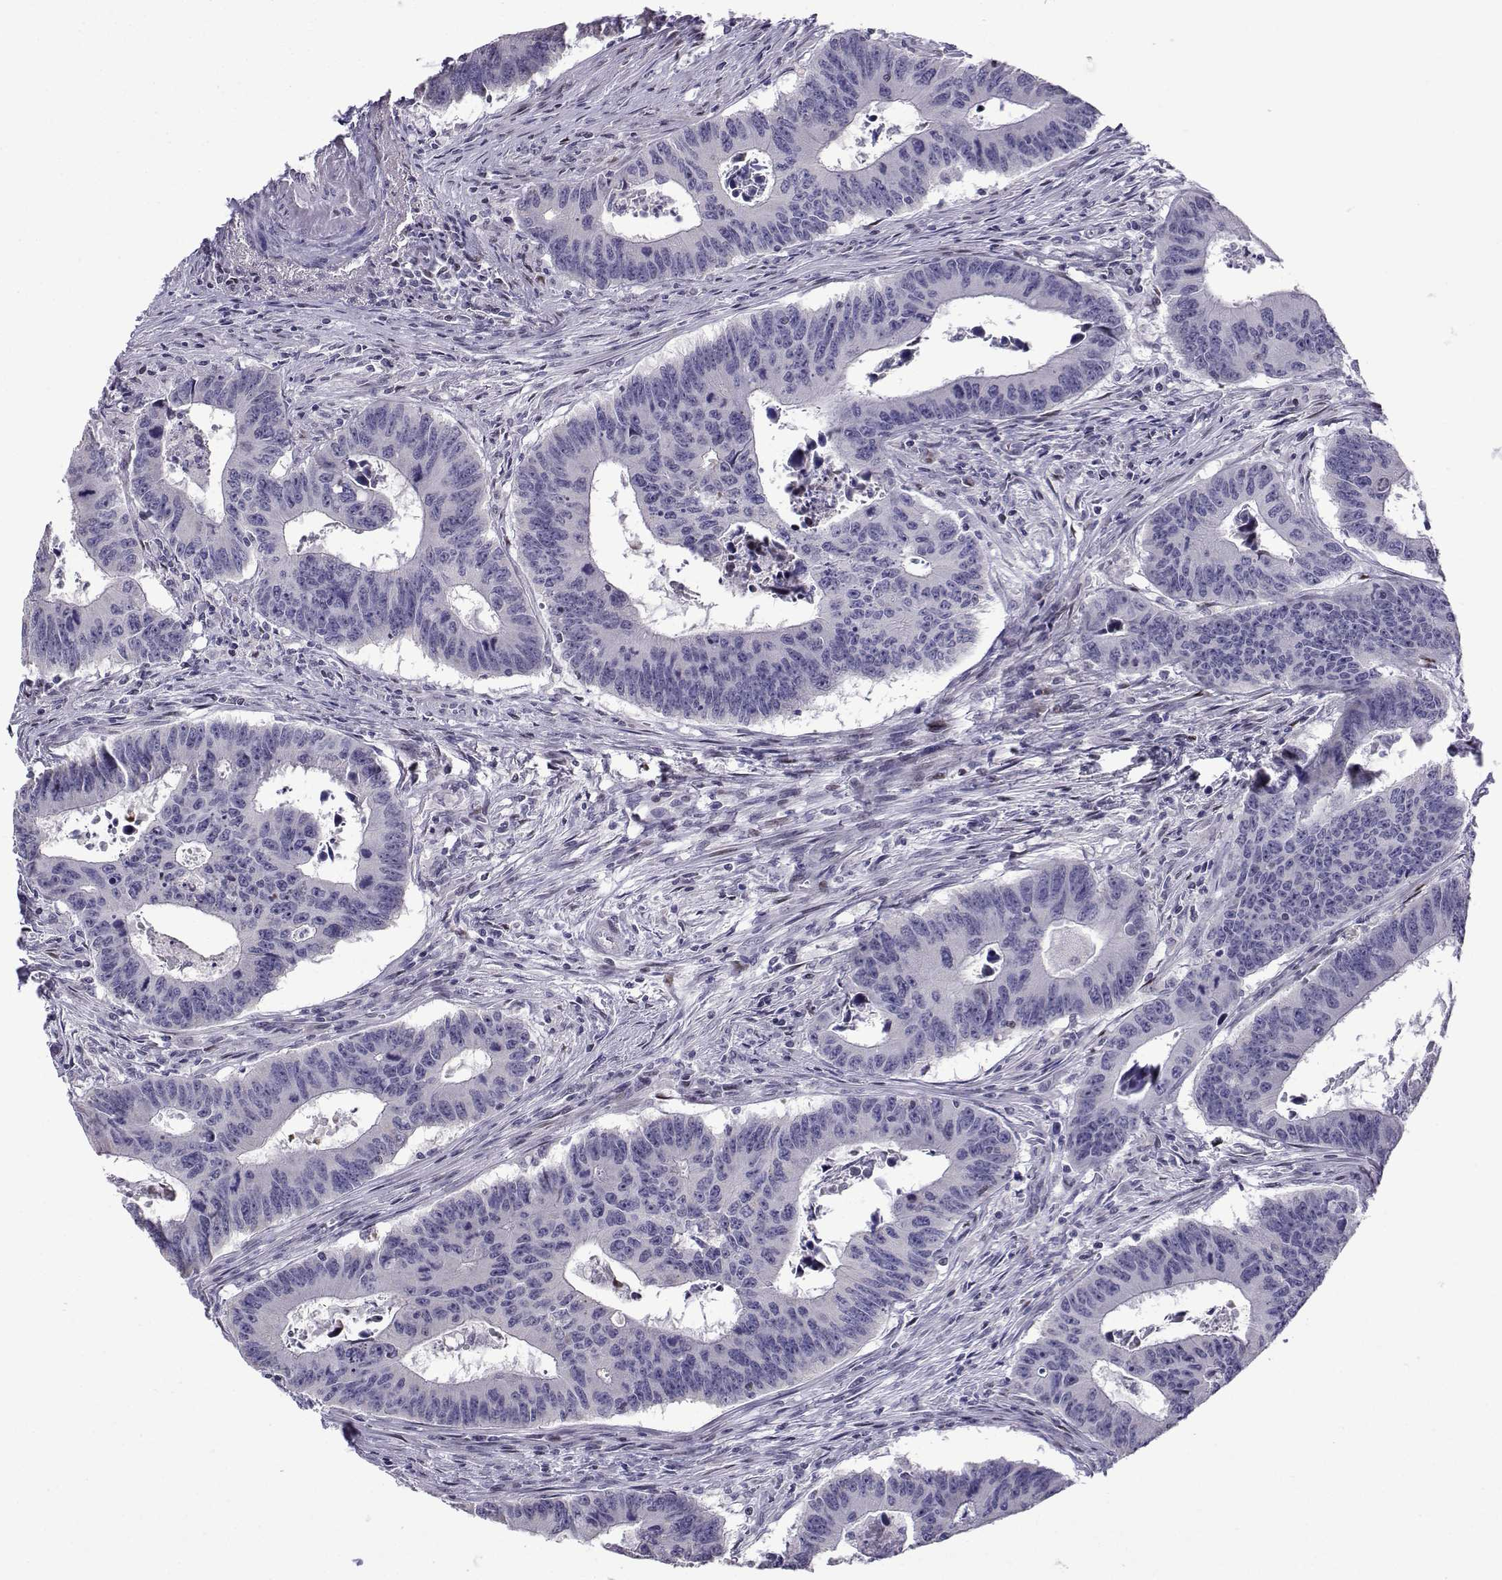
{"staining": {"intensity": "negative", "quantity": "none", "location": "none"}, "tissue": "colorectal cancer", "cell_type": "Tumor cells", "image_type": "cancer", "snomed": [{"axis": "morphology", "description": "Adenocarcinoma, NOS"}, {"axis": "topography", "description": "Appendix"}, {"axis": "topography", "description": "Colon"}, {"axis": "topography", "description": "Cecum"}, {"axis": "topography", "description": "Colon asc"}], "caption": "Tumor cells are negative for protein expression in human adenocarcinoma (colorectal).", "gene": "CFAP70", "patient": {"sex": "female", "age": 85}}